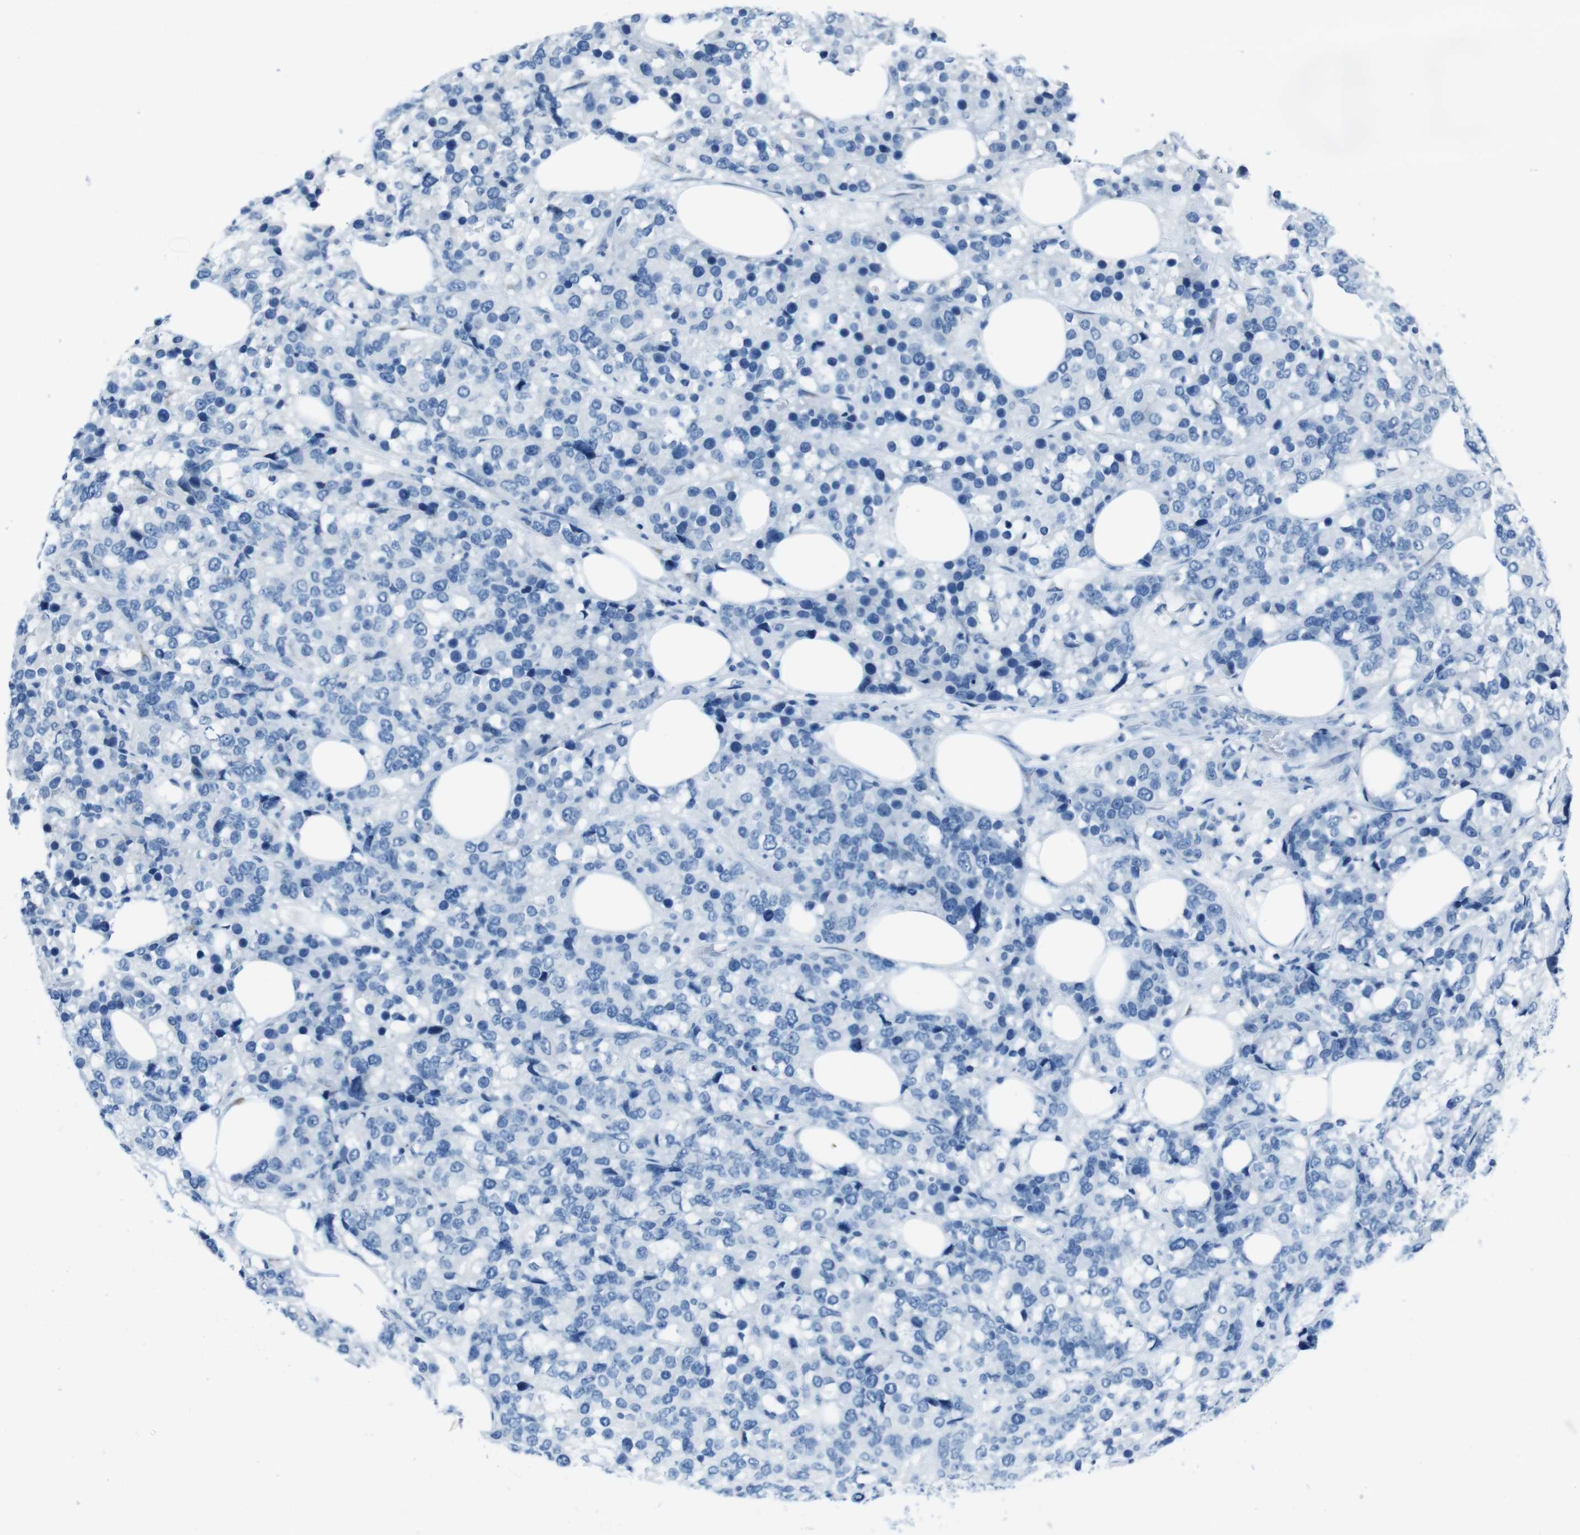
{"staining": {"intensity": "negative", "quantity": "none", "location": "none"}, "tissue": "breast cancer", "cell_type": "Tumor cells", "image_type": "cancer", "snomed": [{"axis": "morphology", "description": "Lobular carcinoma"}, {"axis": "topography", "description": "Breast"}], "caption": "Breast cancer stained for a protein using immunohistochemistry (IHC) shows no positivity tumor cells.", "gene": "CDHR2", "patient": {"sex": "female", "age": 59}}